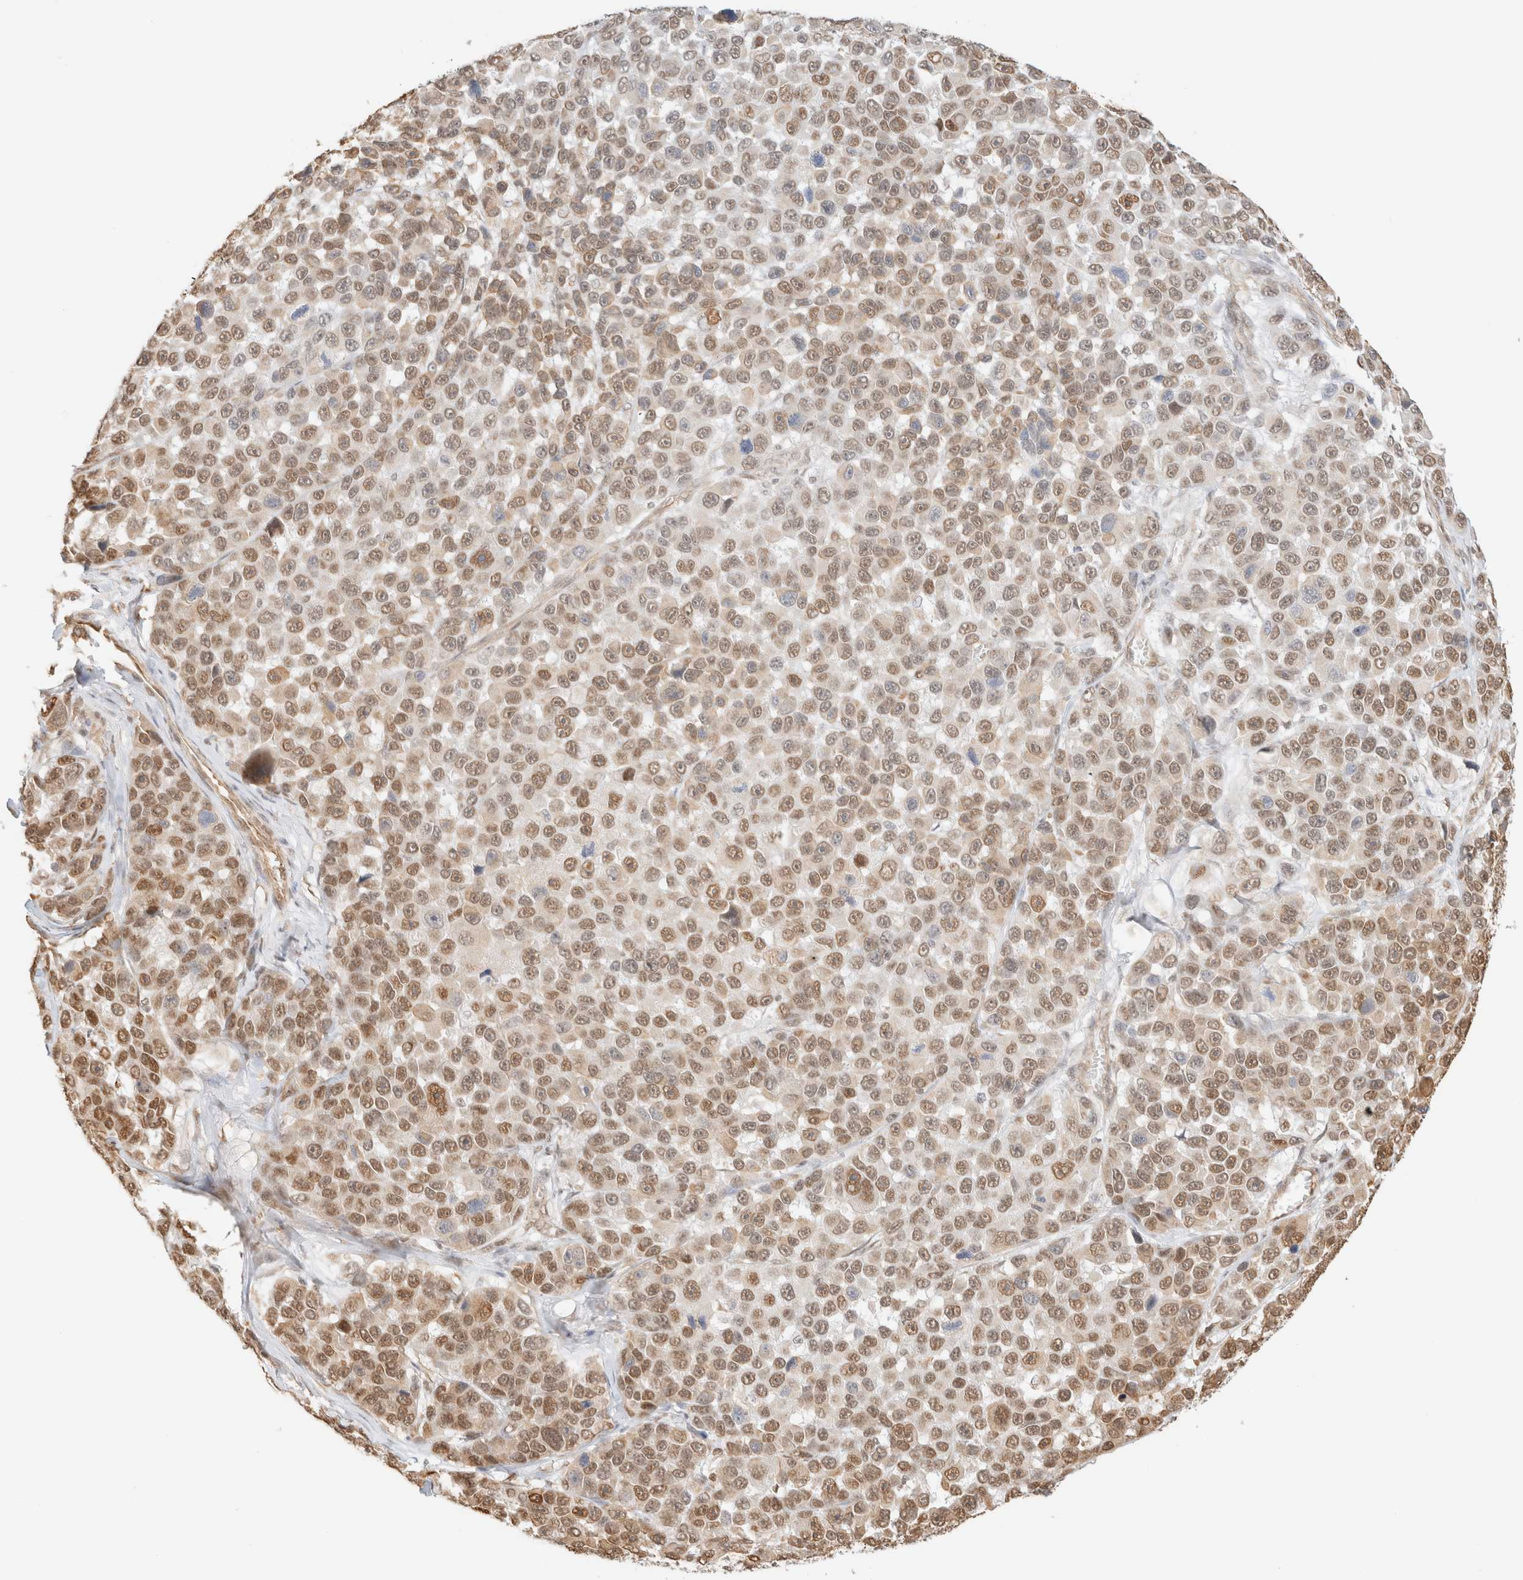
{"staining": {"intensity": "moderate", "quantity": ">75%", "location": "nuclear"}, "tissue": "melanoma", "cell_type": "Tumor cells", "image_type": "cancer", "snomed": [{"axis": "morphology", "description": "Malignant melanoma, NOS"}, {"axis": "topography", "description": "Skin"}], "caption": "Protein analysis of melanoma tissue exhibits moderate nuclear positivity in approximately >75% of tumor cells.", "gene": "ARID5A", "patient": {"sex": "male", "age": 53}}